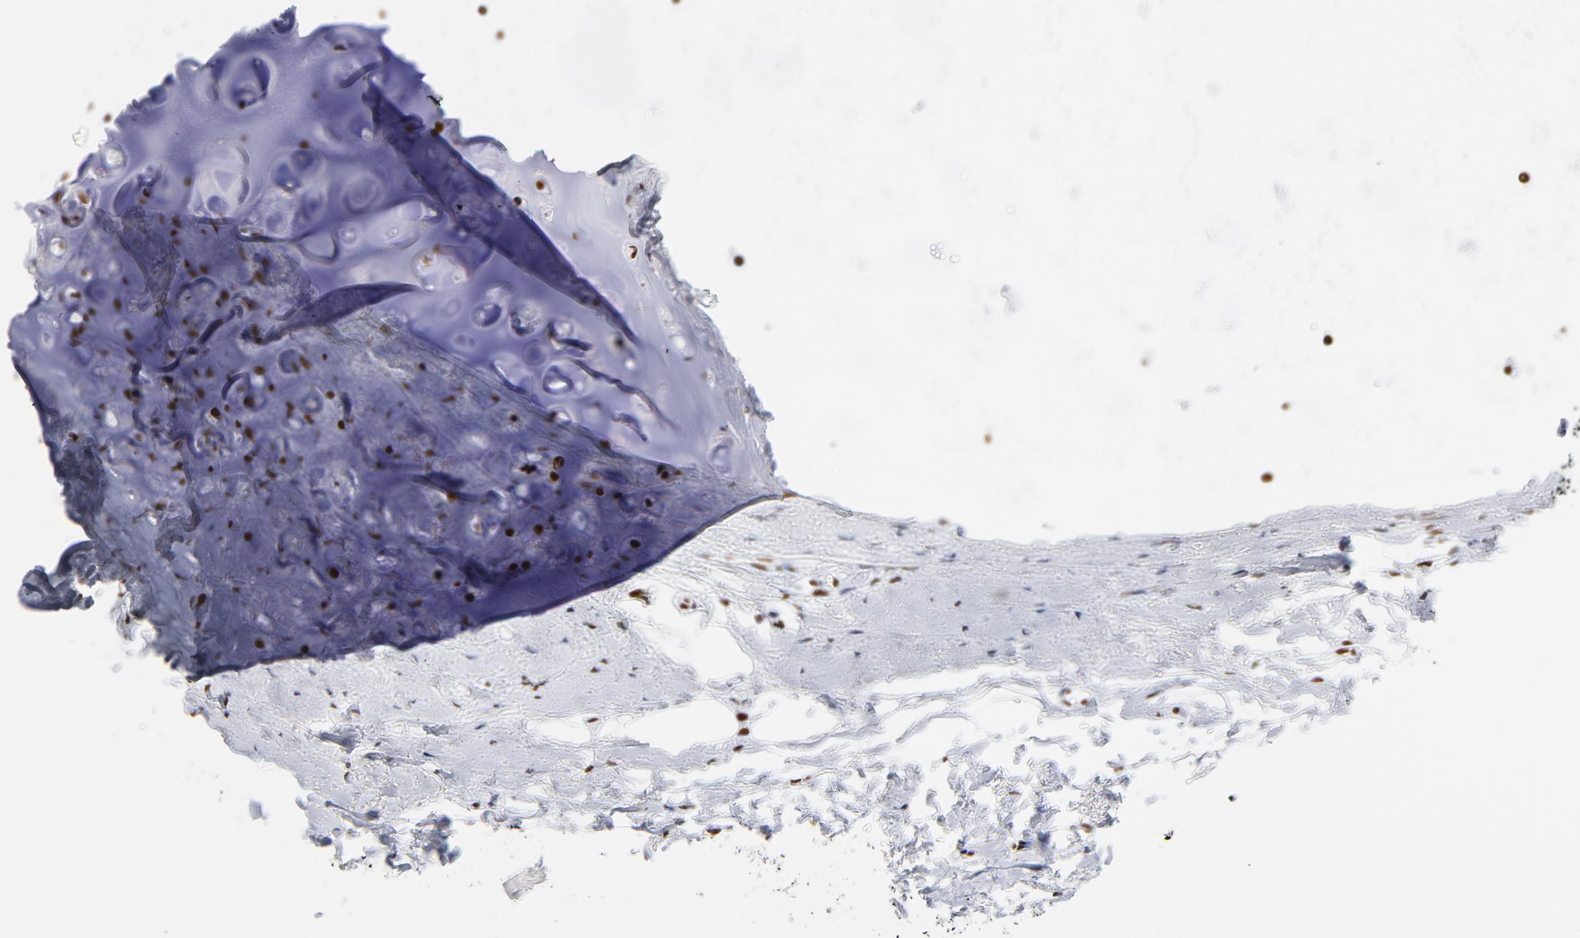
{"staining": {"intensity": "moderate", "quantity": "<25%", "location": "nuclear"}, "tissue": "adipose tissue", "cell_type": "Adipocytes", "image_type": "normal", "snomed": [{"axis": "morphology", "description": "Normal tissue, NOS"}, {"axis": "topography", "description": "Cartilage tissue"}, {"axis": "topography", "description": "Bronchus"}], "caption": "Moderate nuclear expression is present in about <25% of adipocytes in benign adipose tissue. (DAB (3,3'-diaminobenzidine) = brown stain, brightfield microscopy at high magnification).", "gene": "XRCC5", "patient": {"sex": "female", "age": 73}}